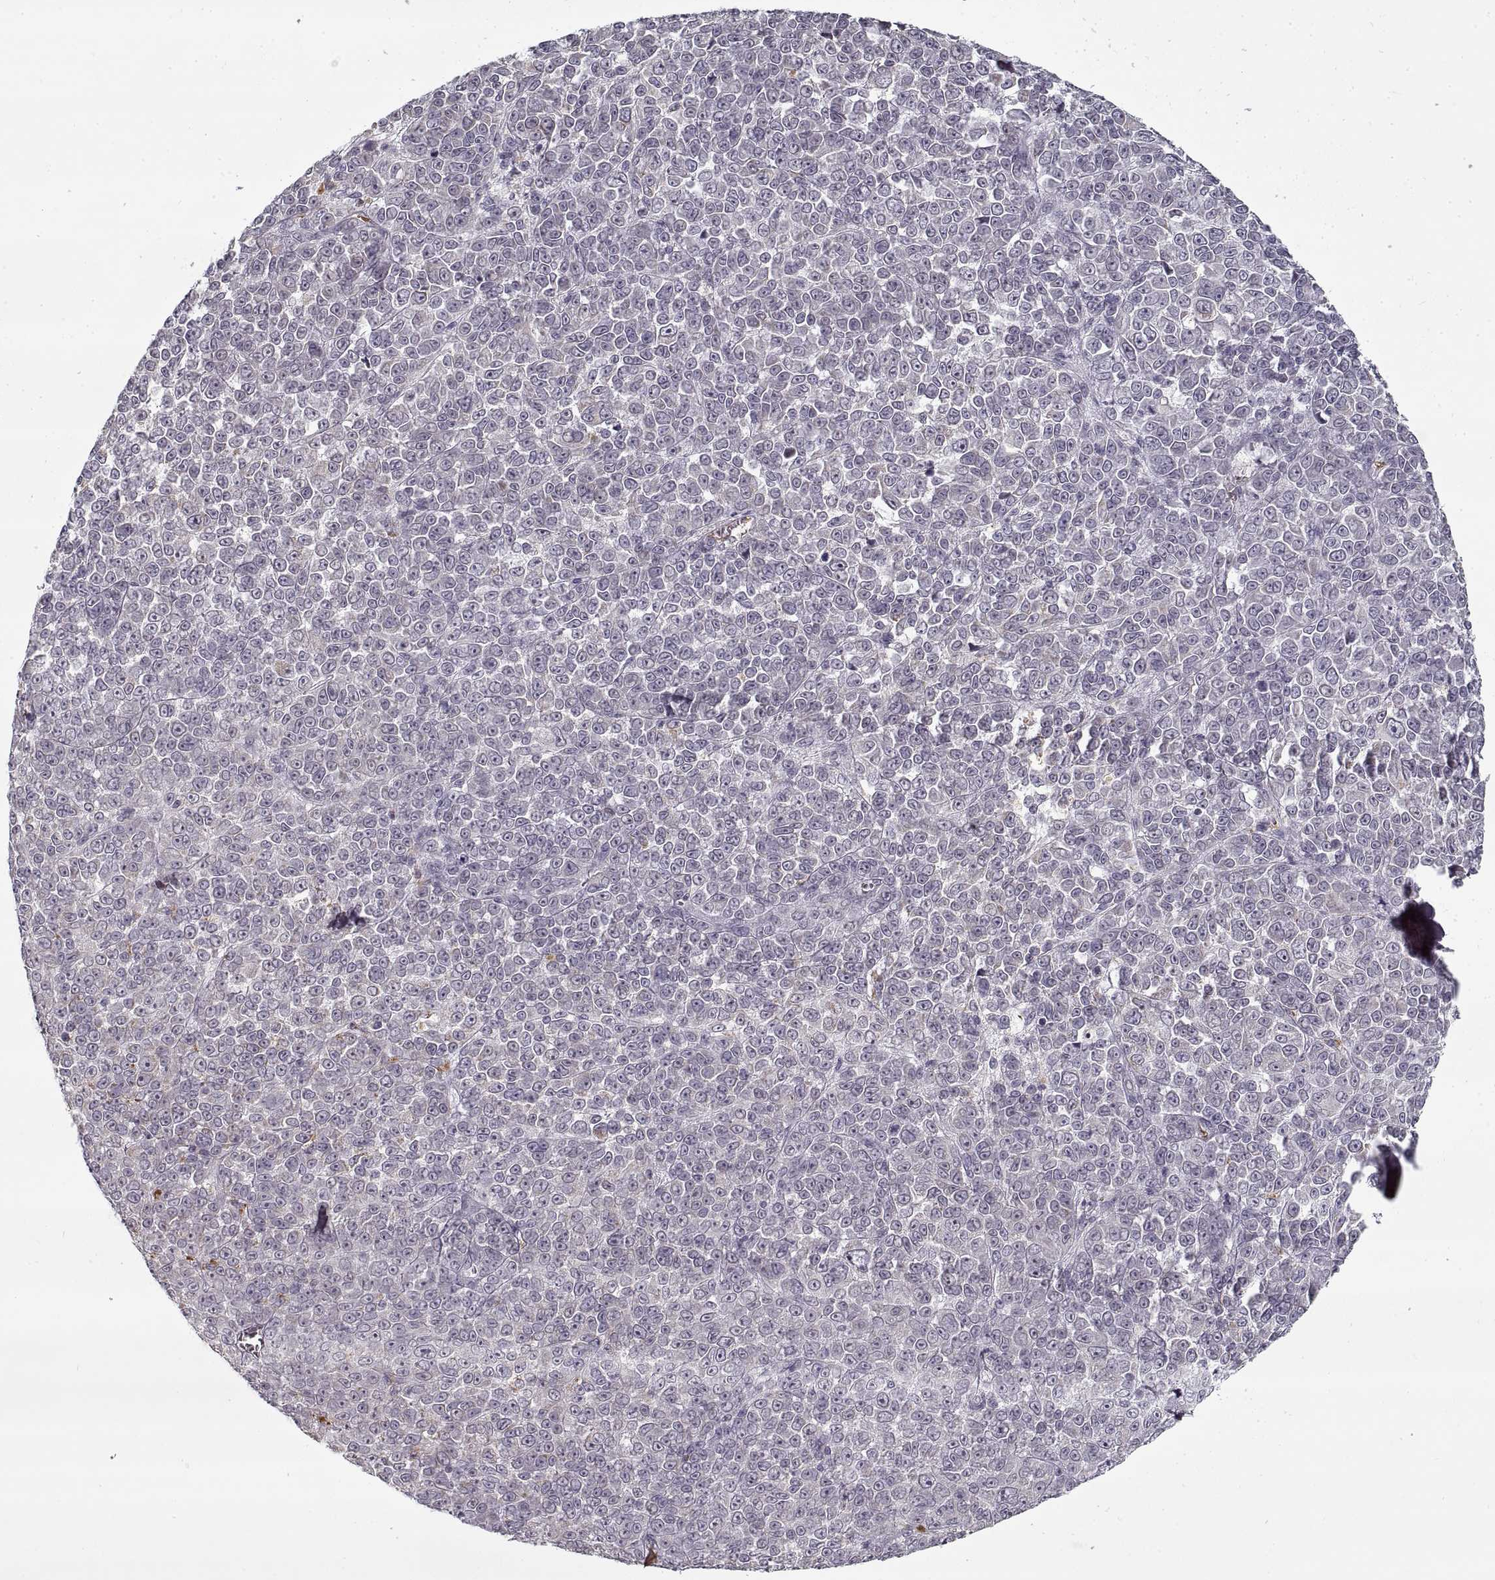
{"staining": {"intensity": "negative", "quantity": "none", "location": "none"}, "tissue": "melanoma", "cell_type": "Tumor cells", "image_type": "cancer", "snomed": [{"axis": "morphology", "description": "Malignant melanoma, NOS"}, {"axis": "topography", "description": "Skin"}], "caption": "This is a micrograph of IHC staining of melanoma, which shows no positivity in tumor cells. Brightfield microscopy of immunohistochemistry (IHC) stained with DAB (brown) and hematoxylin (blue), captured at high magnification.", "gene": "GAD2", "patient": {"sex": "female", "age": 95}}